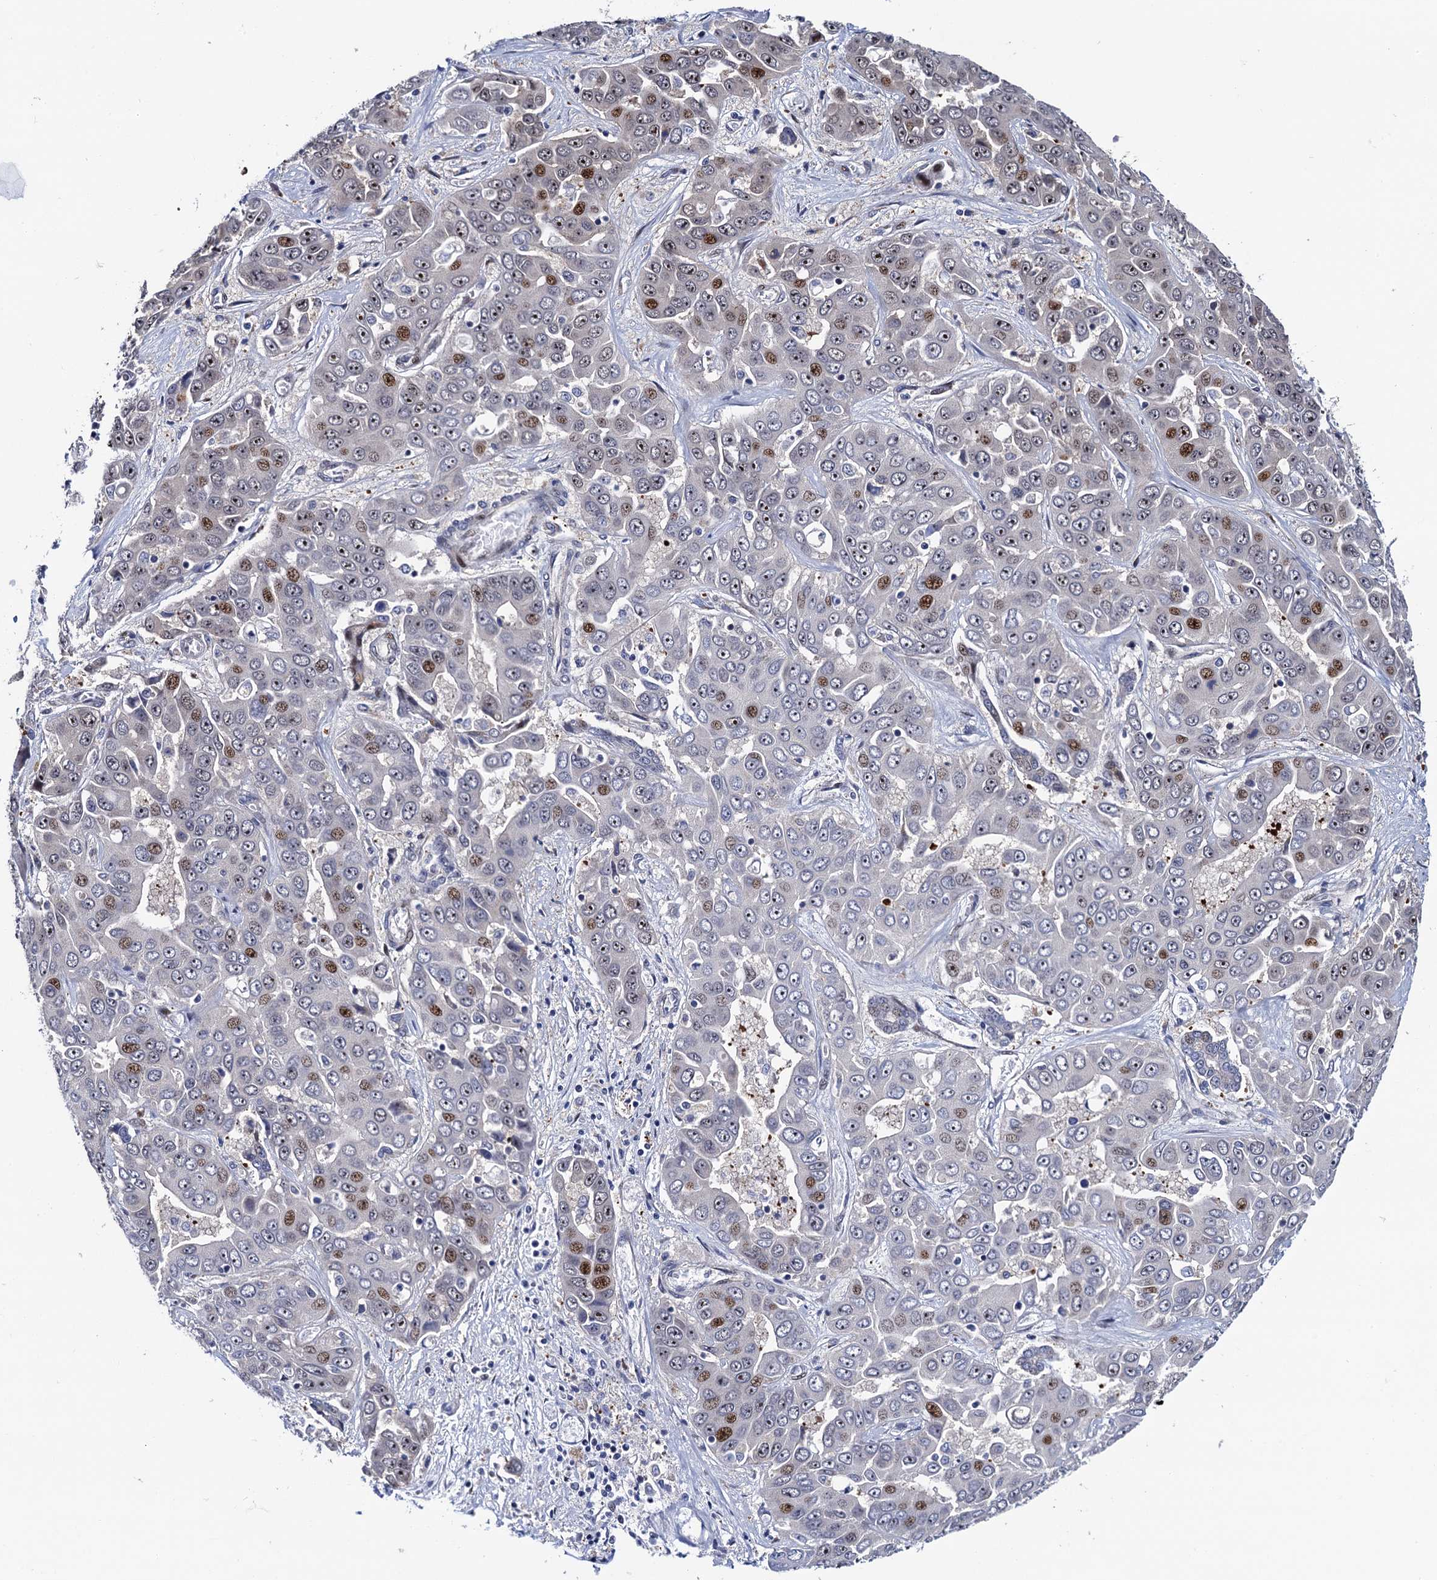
{"staining": {"intensity": "strong", "quantity": "<25%", "location": "nuclear"}, "tissue": "liver cancer", "cell_type": "Tumor cells", "image_type": "cancer", "snomed": [{"axis": "morphology", "description": "Cholangiocarcinoma"}, {"axis": "topography", "description": "Liver"}], "caption": "Immunohistochemistry (IHC) of human cholangiocarcinoma (liver) demonstrates medium levels of strong nuclear positivity in about <25% of tumor cells. (DAB IHC, brown staining for protein, blue staining for nuclei).", "gene": "TRMT112", "patient": {"sex": "female", "age": 52}}